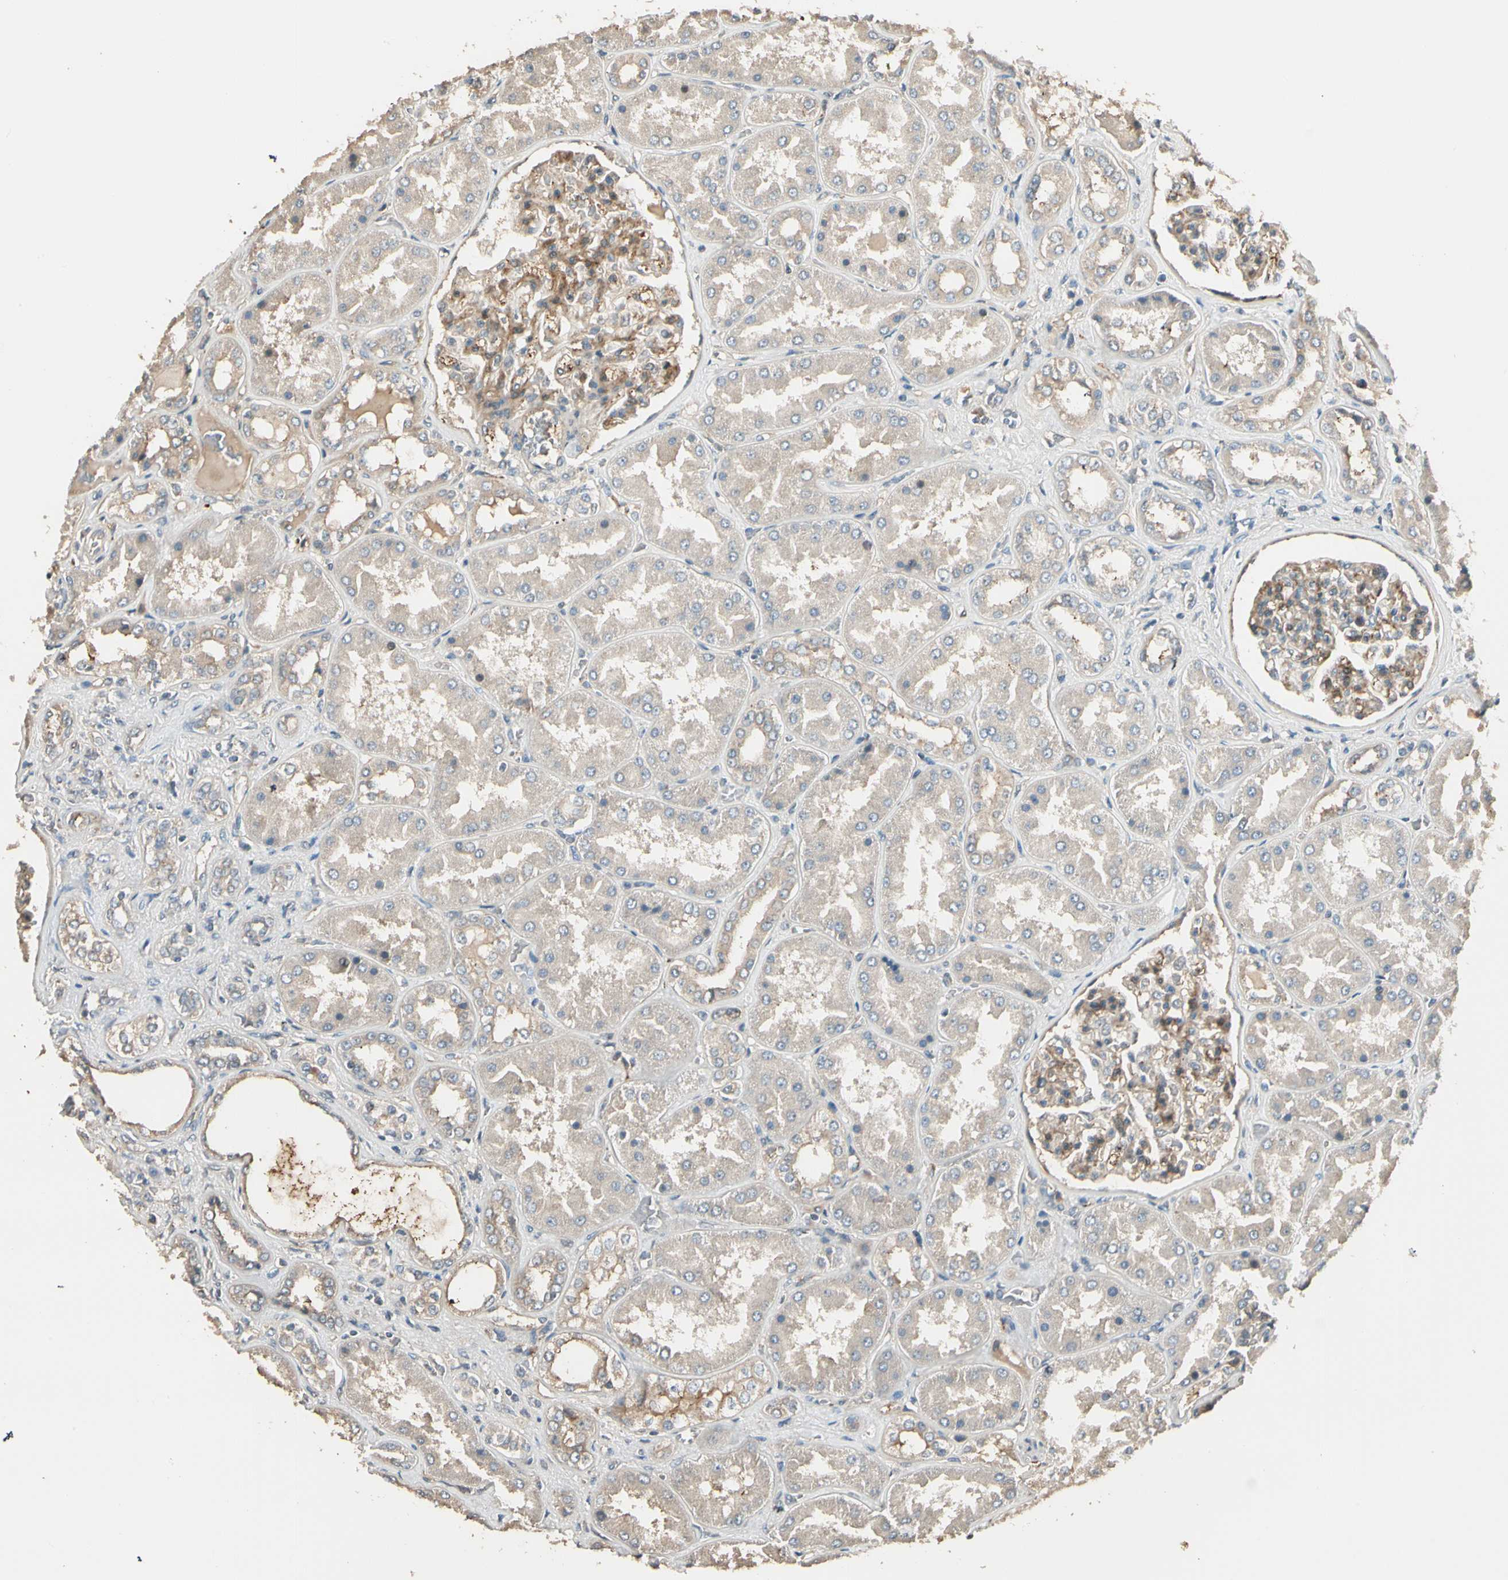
{"staining": {"intensity": "moderate", "quantity": ">75%", "location": "cytoplasmic/membranous"}, "tissue": "kidney", "cell_type": "Cells in glomeruli", "image_type": "normal", "snomed": [{"axis": "morphology", "description": "Normal tissue, NOS"}, {"axis": "topography", "description": "Kidney"}], "caption": "DAB (3,3'-diaminobenzidine) immunohistochemical staining of benign human kidney exhibits moderate cytoplasmic/membranous protein expression in about >75% of cells in glomeruli.", "gene": "TNFRSF21", "patient": {"sex": "female", "age": 56}}